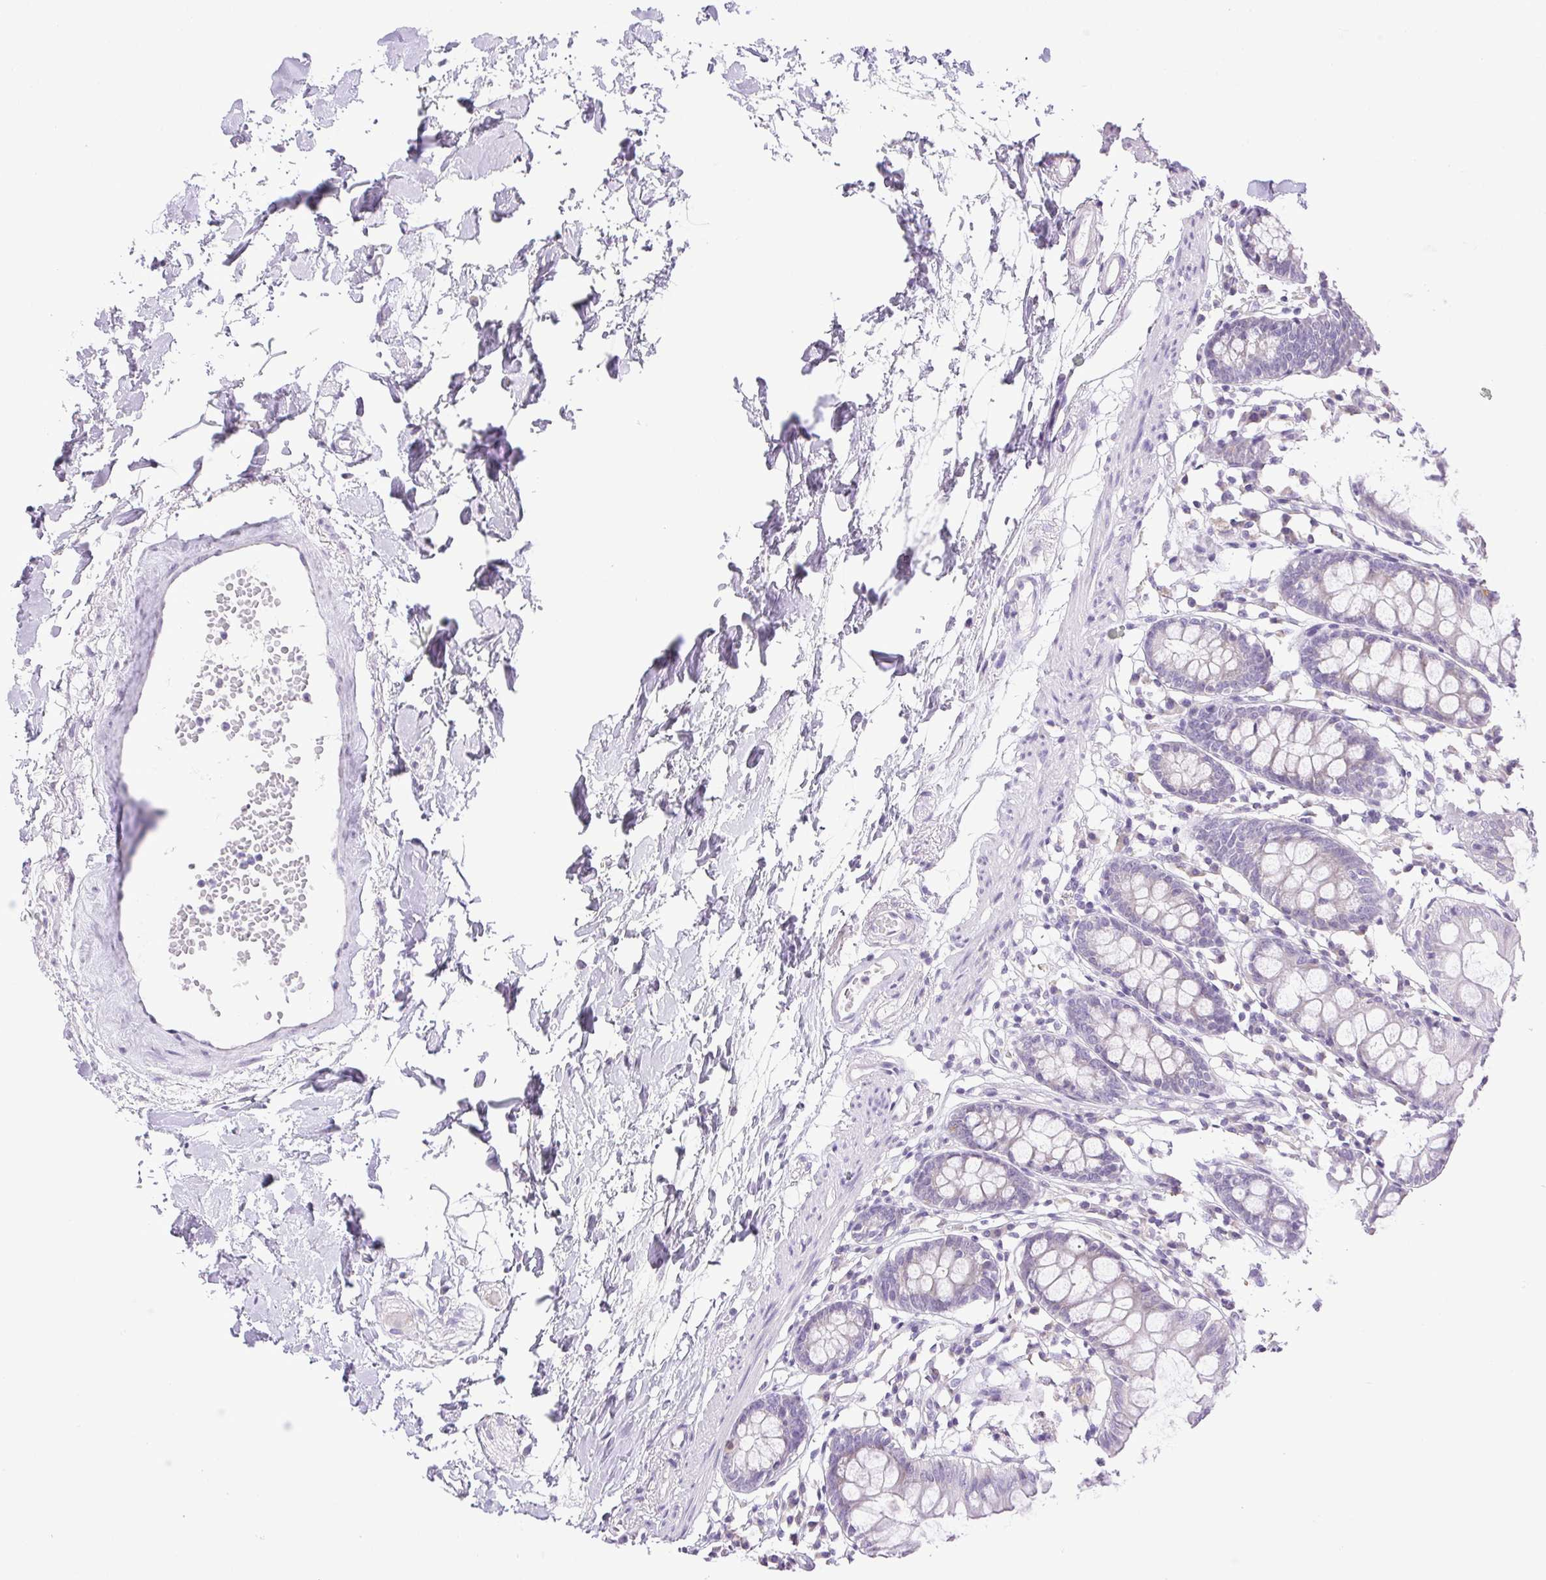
{"staining": {"intensity": "negative", "quantity": "none", "location": "none"}, "tissue": "colon", "cell_type": "Endothelial cells", "image_type": "normal", "snomed": [{"axis": "morphology", "description": "Normal tissue, NOS"}, {"axis": "topography", "description": "Colon"}], "caption": "The IHC histopathology image has no significant staining in endothelial cells of colon.", "gene": "PAPPA2", "patient": {"sex": "female", "age": 84}}